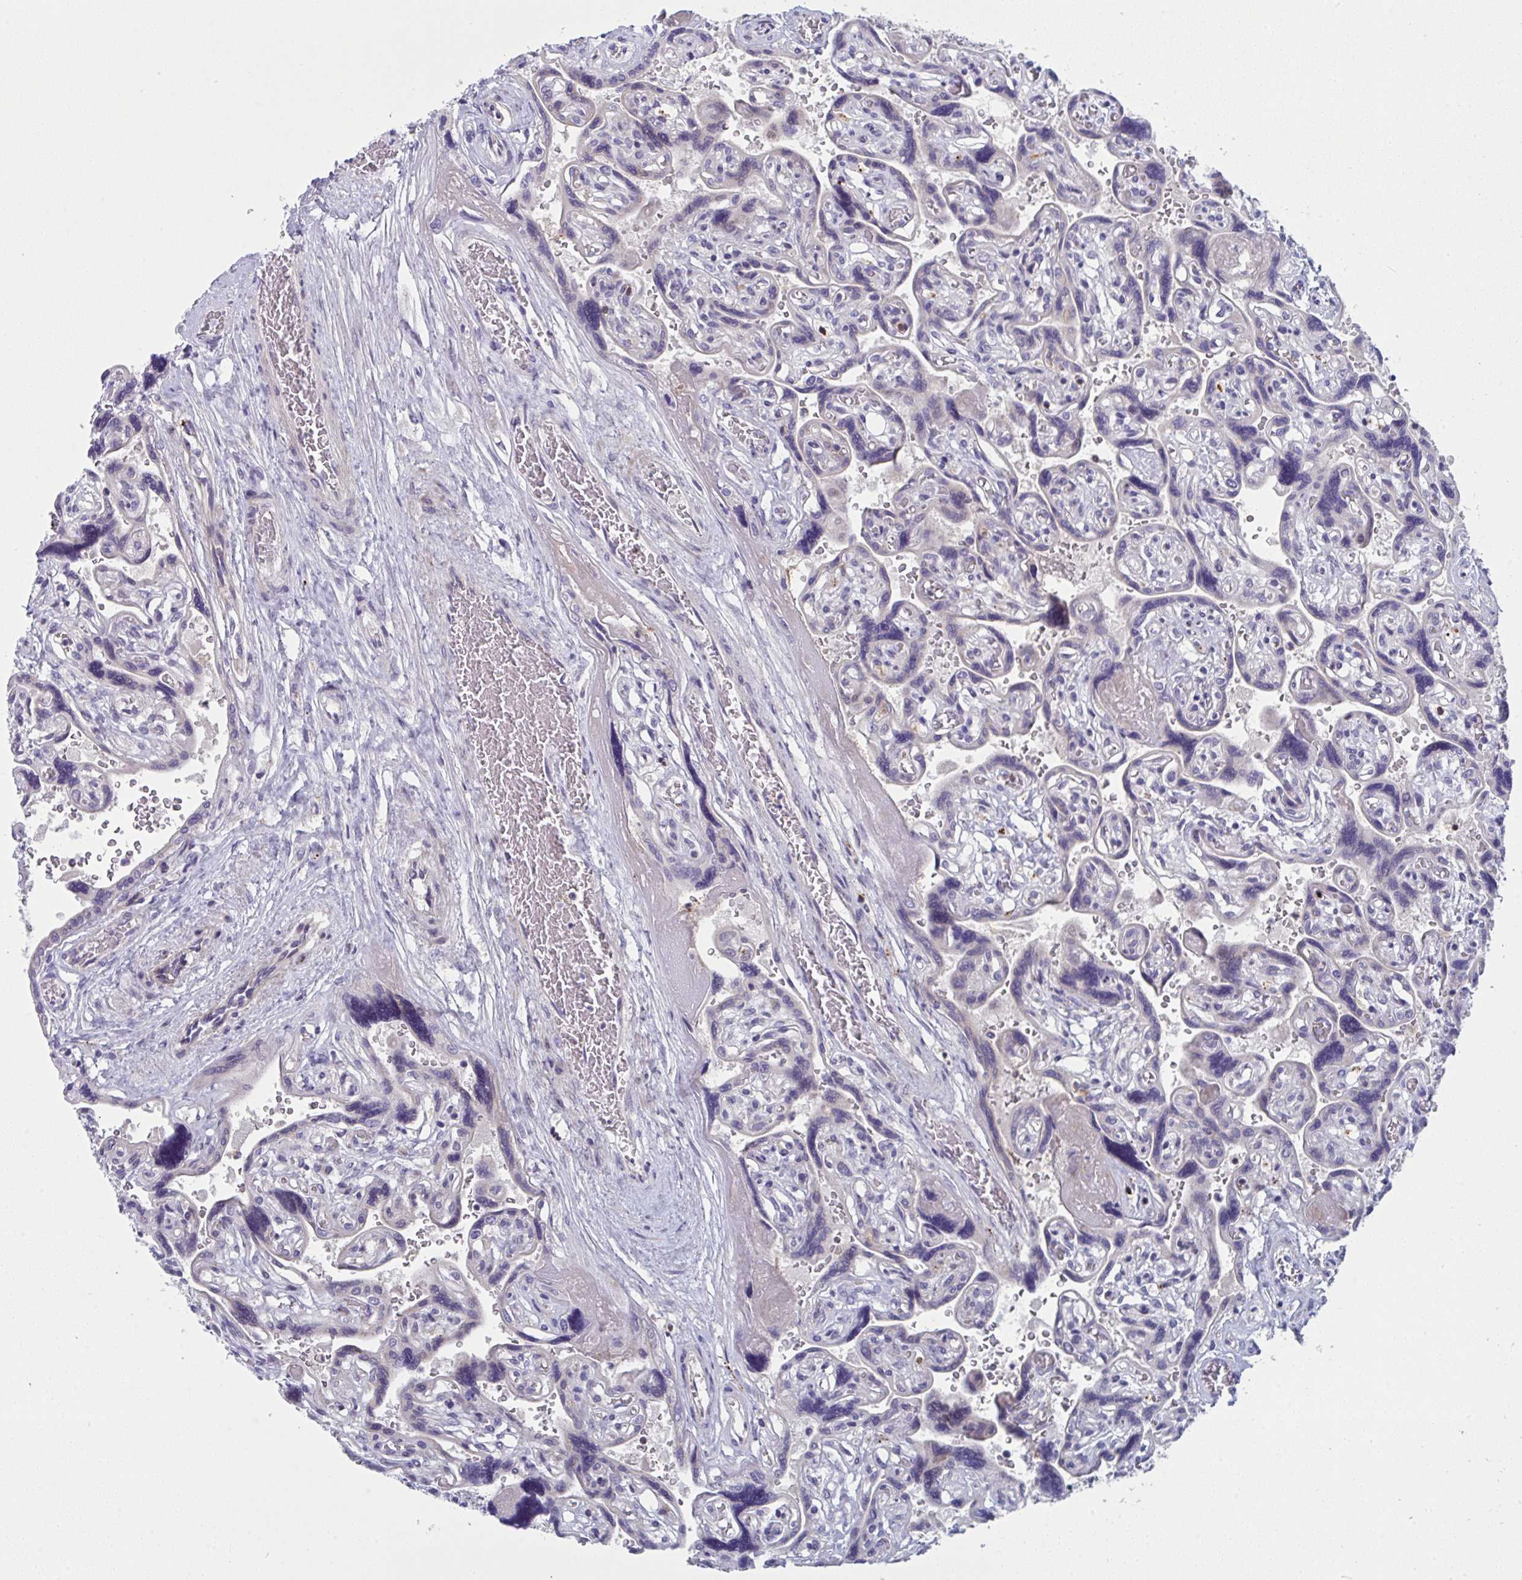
{"staining": {"intensity": "negative", "quantity": "none", "location": "none"}, "tissue": "placenta", "cell_type": "Decidual cells", "image_type": "normal", "snomed": [{"axis": "morphology", "description": "Normal tissue, NOS"}, {"axis": "topography", "description": "Placenta"}], "caption": "Placenta stained for a protein using immunohistochemistry demonstrates no expression decidual cells.", "gene": "AOC2", "patient": {"sex": "female", "age": 32}}